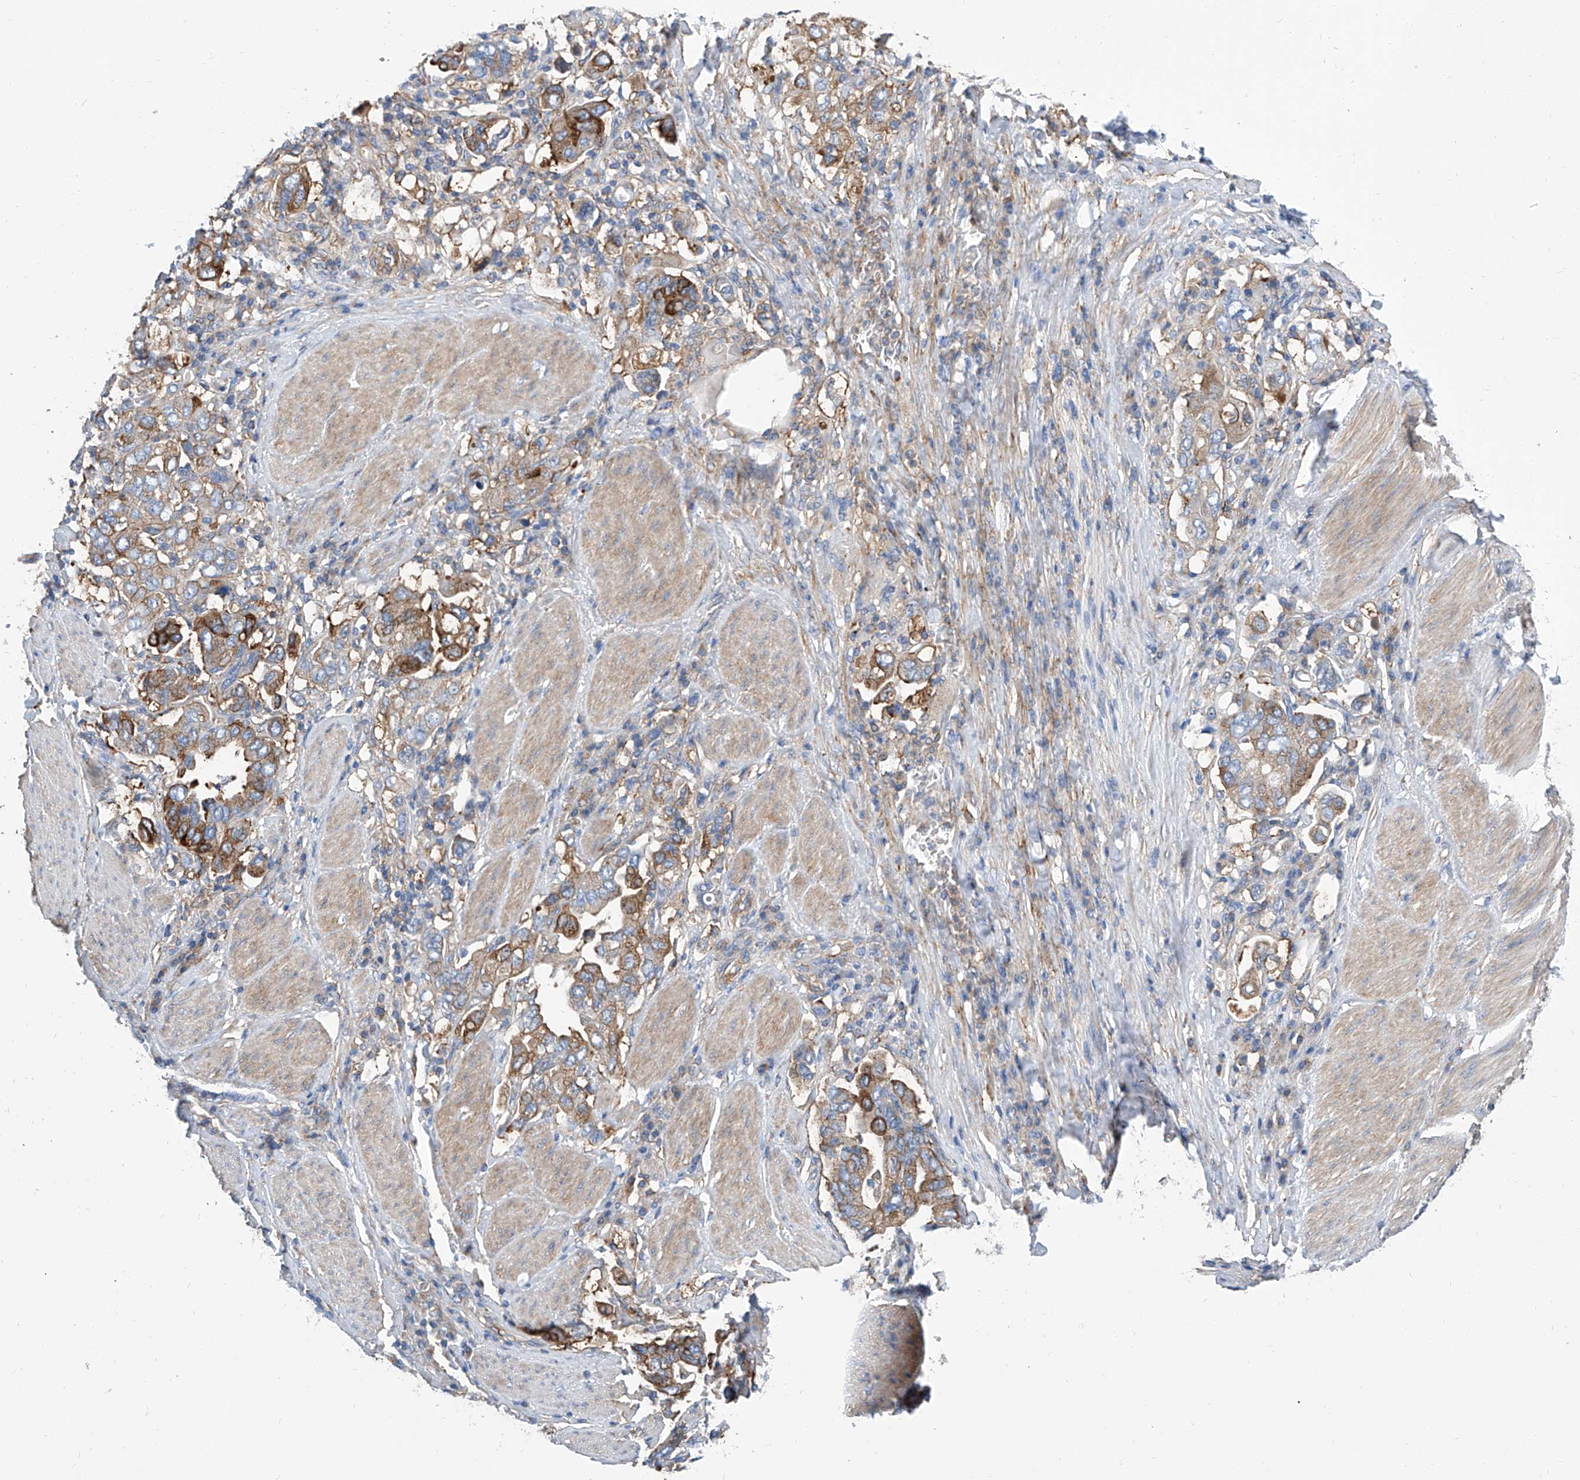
{"staining": {"intensity": "moderate", "quantity": "25%-75%", "location": "cytoplasmic/membranous"}, "tissue": "stomach cancer", "cell_type": "Tumor cells", "image_type": "cancer", "snomed": [{"axis": "morphology", "description": "Adenocarcinoma, NOS"}, {"axis": "topography", "description": "Stomach, upper"}], "caption": "Human stomach adenocarcinoma stained for a protein (brown) reveals moderate cytoplasmic/membranous positive positivity in approximately 25%-75% of tumor cells.", "gene": "GPT", "patient": {"sex": "male", "age": 62}}